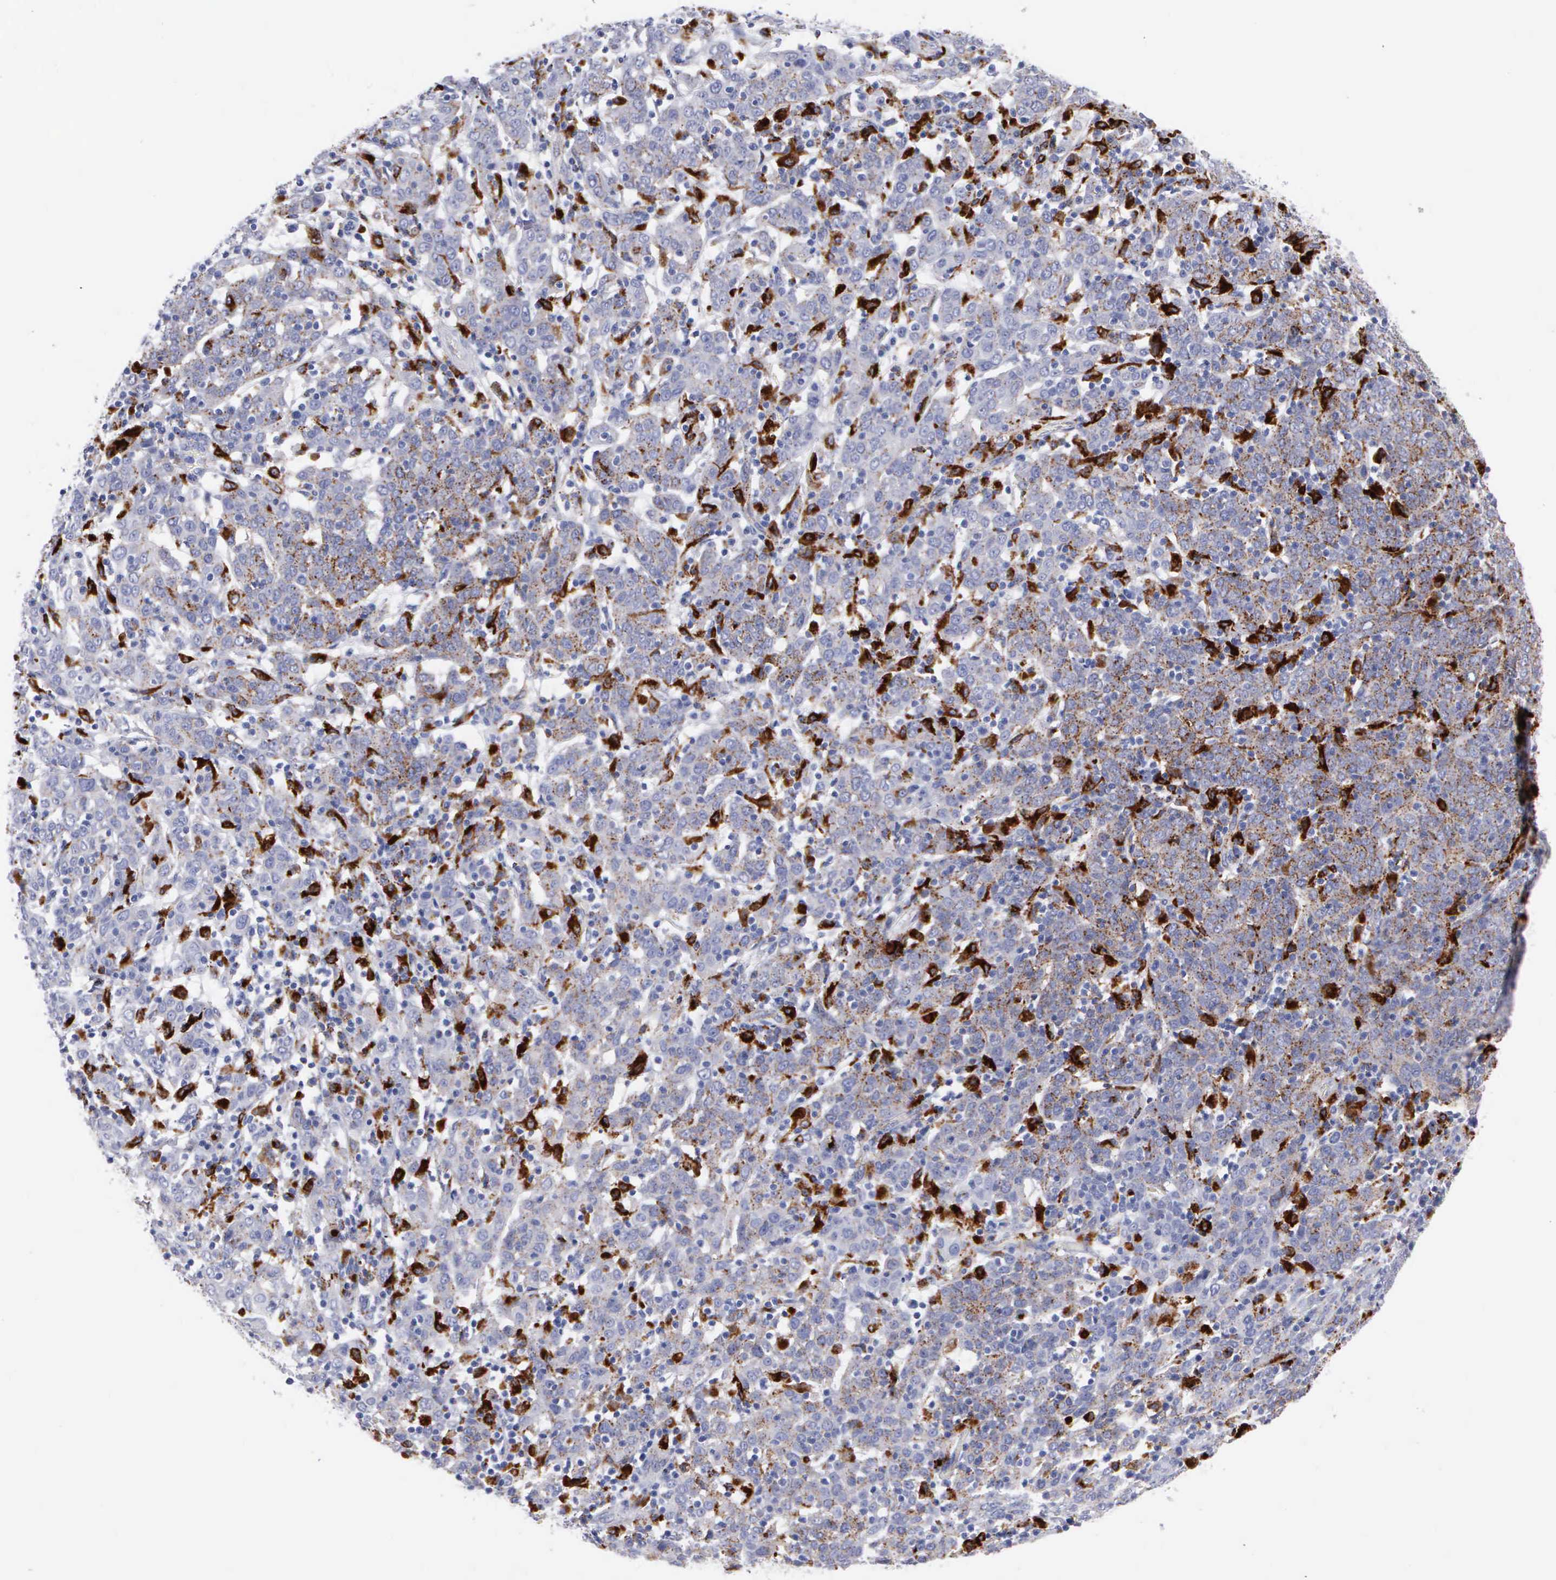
{"staining": {"intensity": "moderate", "quantity": "<25%", "location": "cytoplasmic/membranous"}, "tissue": "cervical cancer", "cell_type": "Tumor cells", "image_type": "cancer", "snomed": [{"axis": "morphology", "description": "Normal tissue, NOS"}, {"axis": "morphology", "description": "Squamous cell carcinoma, NOS"}, {"axis": "topography", "description": "Cervix"}], "caption": "Immunohistochemistry (IHC) photomicrograph of human cervical cancer (squamous cell carcinoma) stained for a protein (brown), which reveals low levels of moderate cytoplasmic/membranous staining in about <25% of tumor cells.", "gene": "CTSH", "patient": {"sex": "female", "age": 67}}